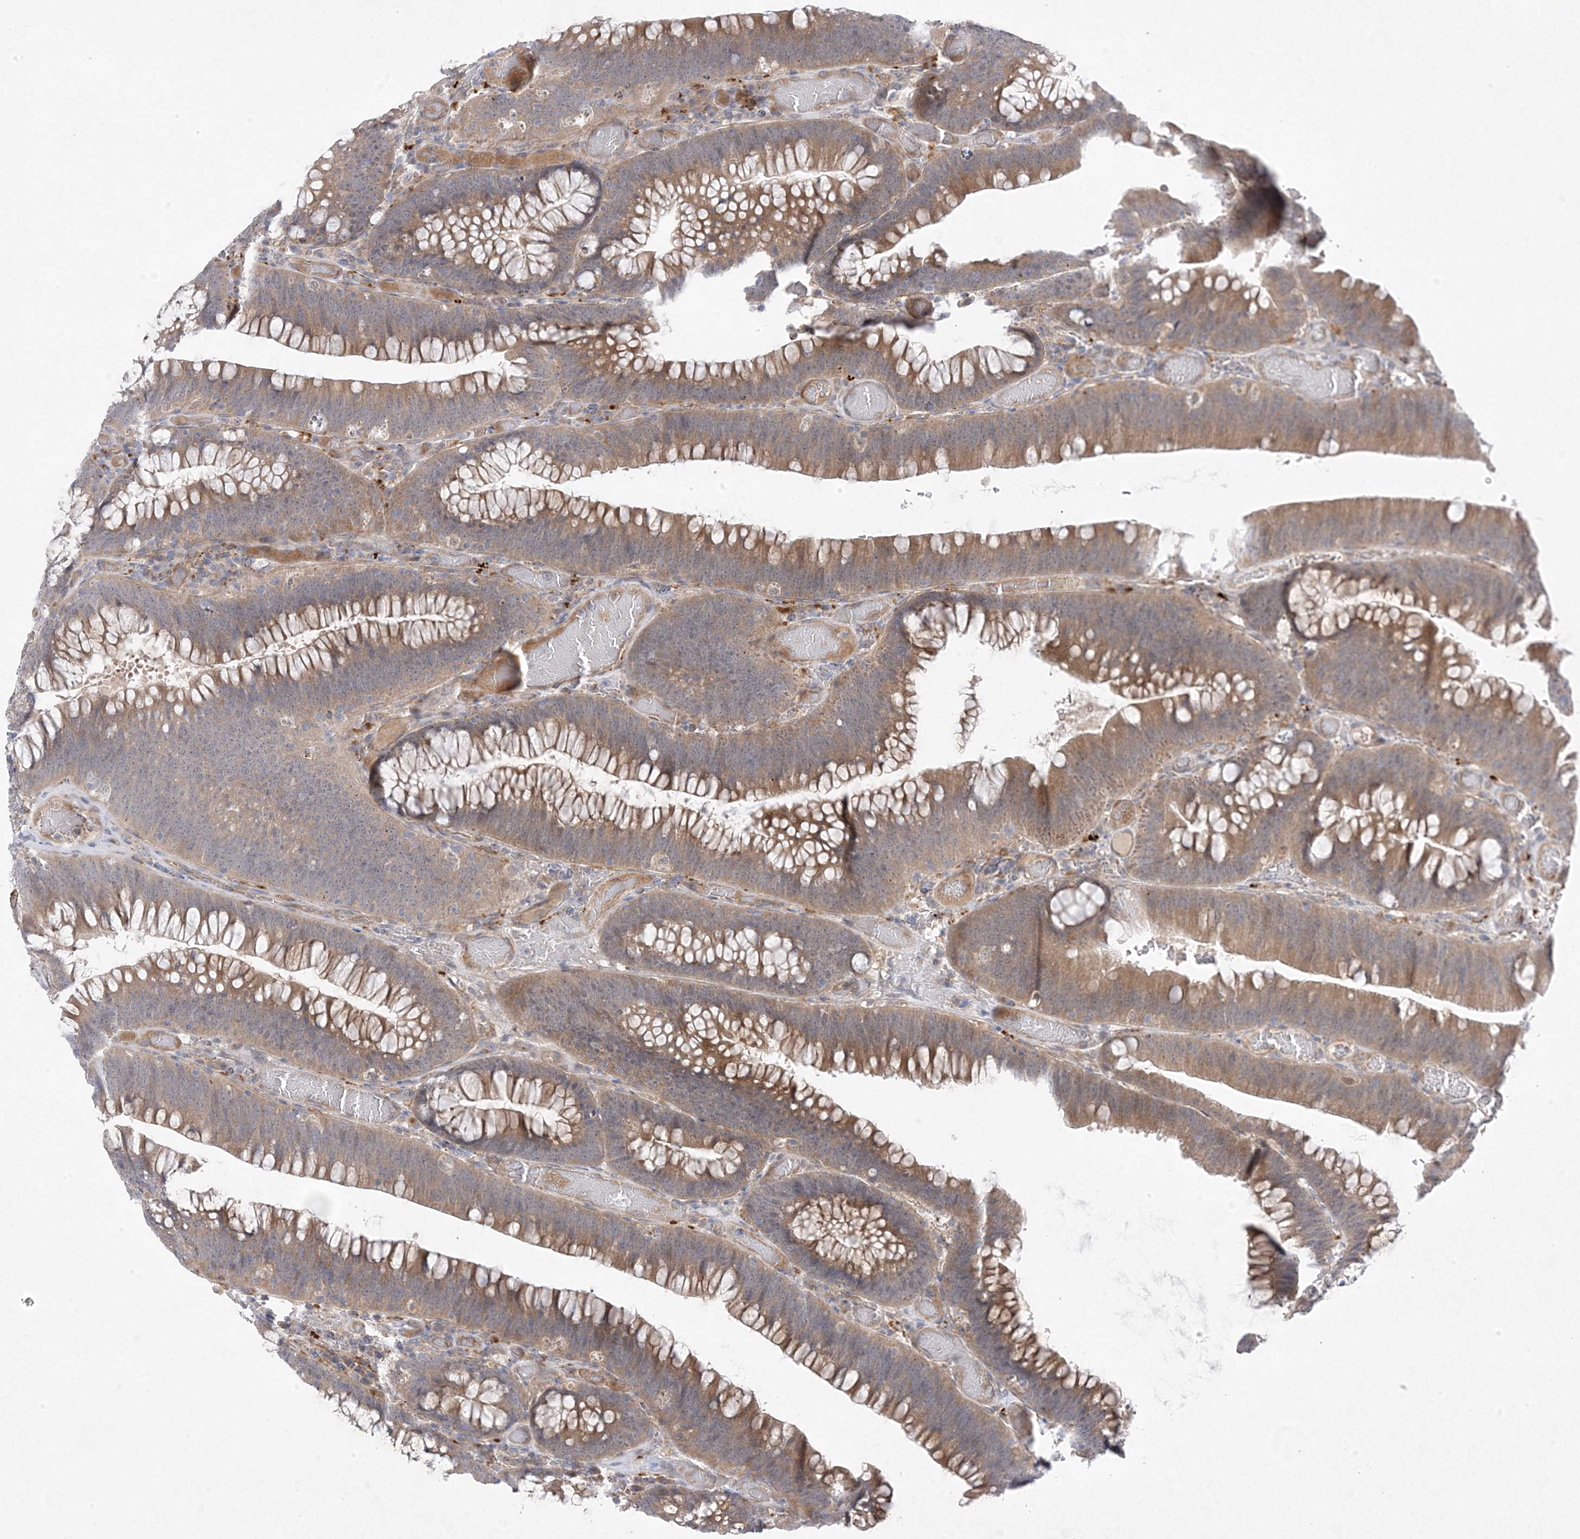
{"staining": {"intensity": "moderate", "quantity": ">75%", "location": "cytoplasmic/membranous"}, "tissue": "colorectal cancer", "cell_type": "Tumor cells", "image_type": "cancer", "snomed": [{"axis": "morphology", "description": "Normal tissue, NOS"}, {"axis": "topography", "description": "Colon"}], "caption": "Immunohistochemical staining of human colorectal cancer shows medium levels of moderate cytoplasmic/membranous protein expression in about >75% of tumor cells.", "gene": "ANAPC1", "patient": {"sex": "female", "age": 82}}